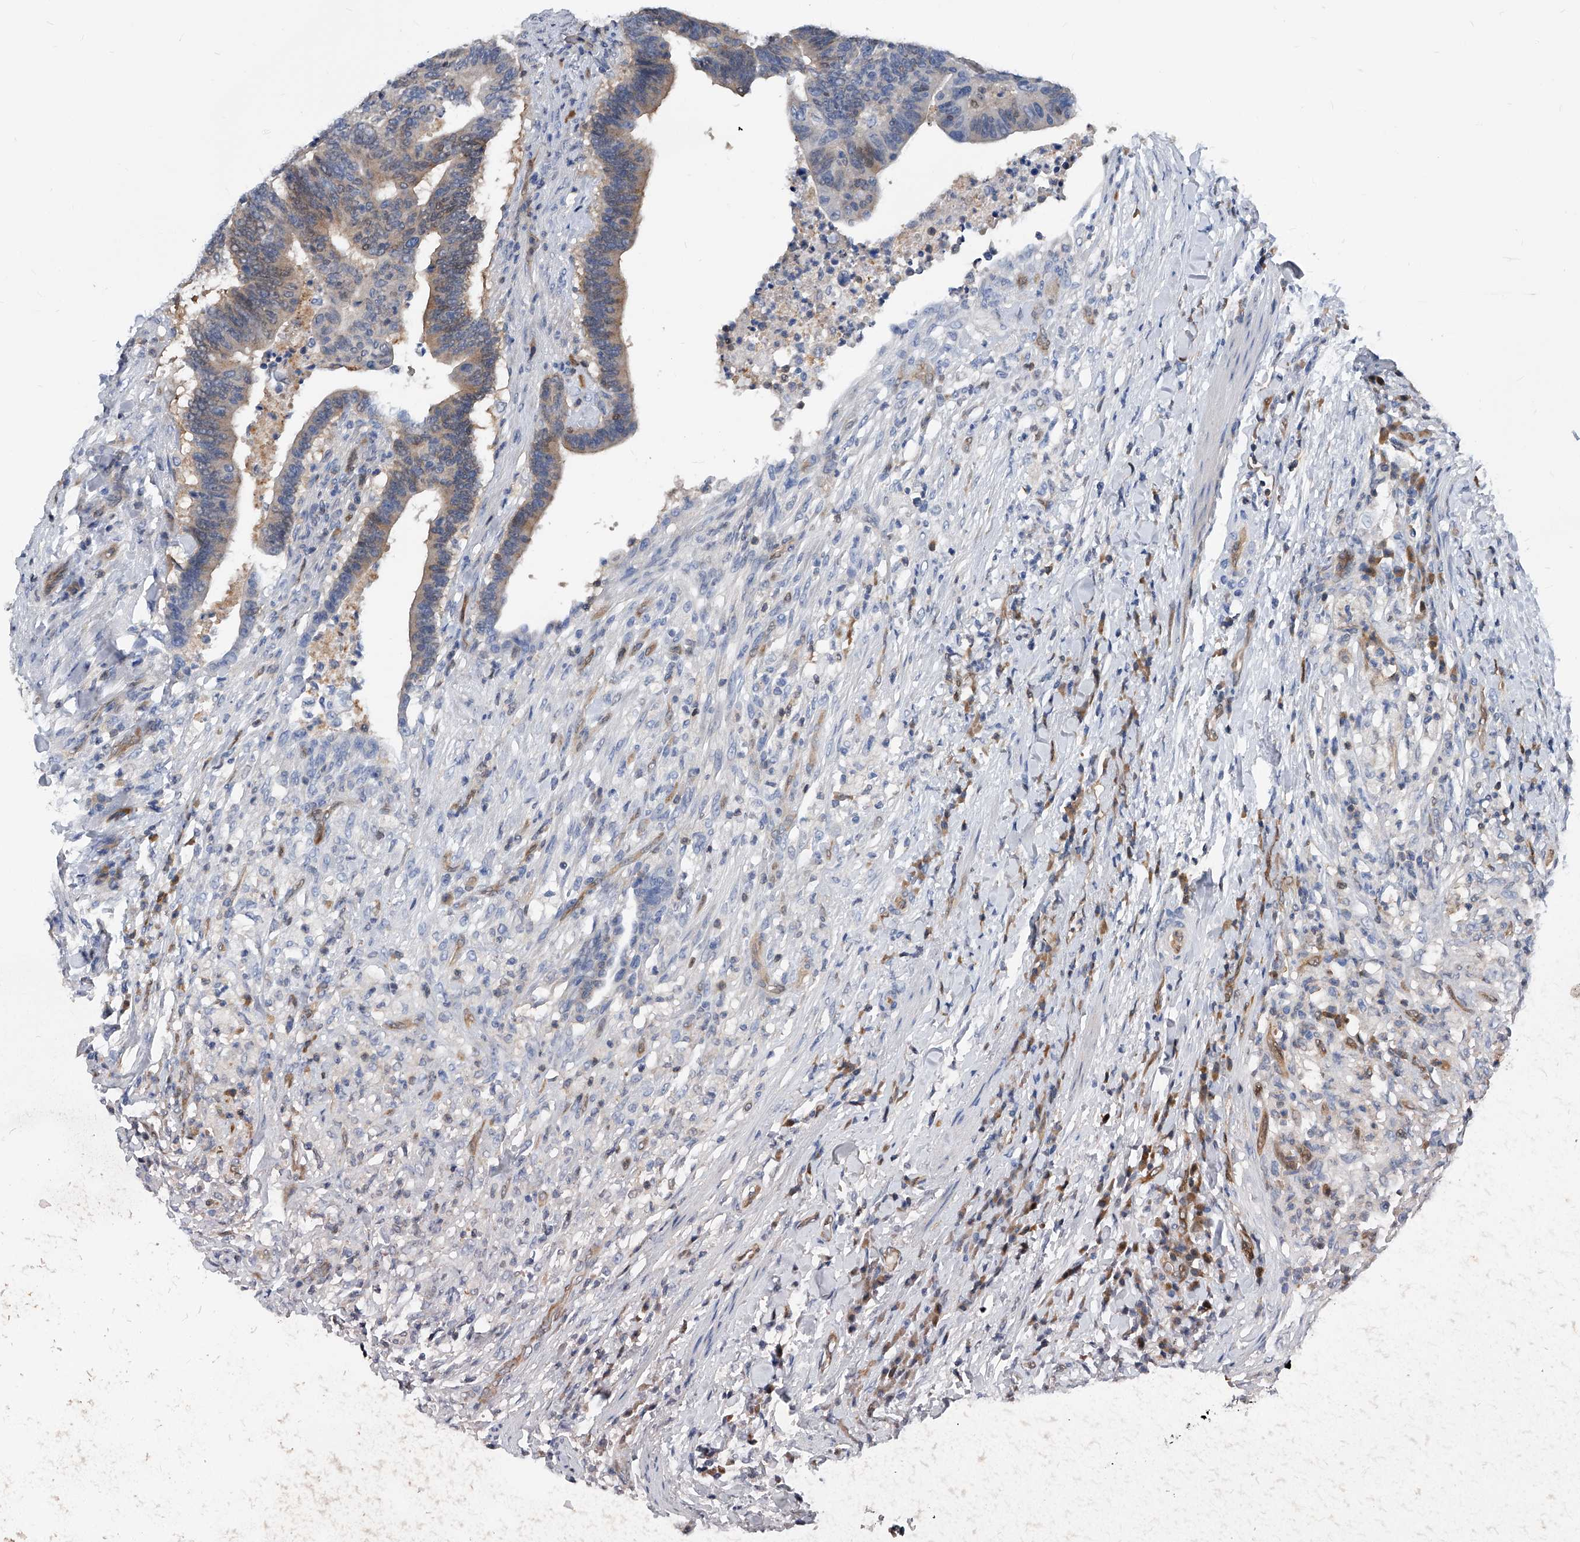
{"staining": {"intensity": "weak", "quantity": ">75%", "location": "cytoplasmic/membranous"}, "tissue": "colorectal cancer", "cell_type": "Tumor cells", "image_type": "cancer", "snomed": [{"axis": "morphology", "description": "Adenocarcinoma, NOS"}, {"axis": "topography", "description": "Colon"}], "caption": "Protein expression analysis of human colorectal cancer (adenocarcinoma) reveals weak cytoplasmic/membranous staining in approximately >75% of tumor cells.", "gene": "MAP2K6", "patient": {"sex": "female", "age": 66}}